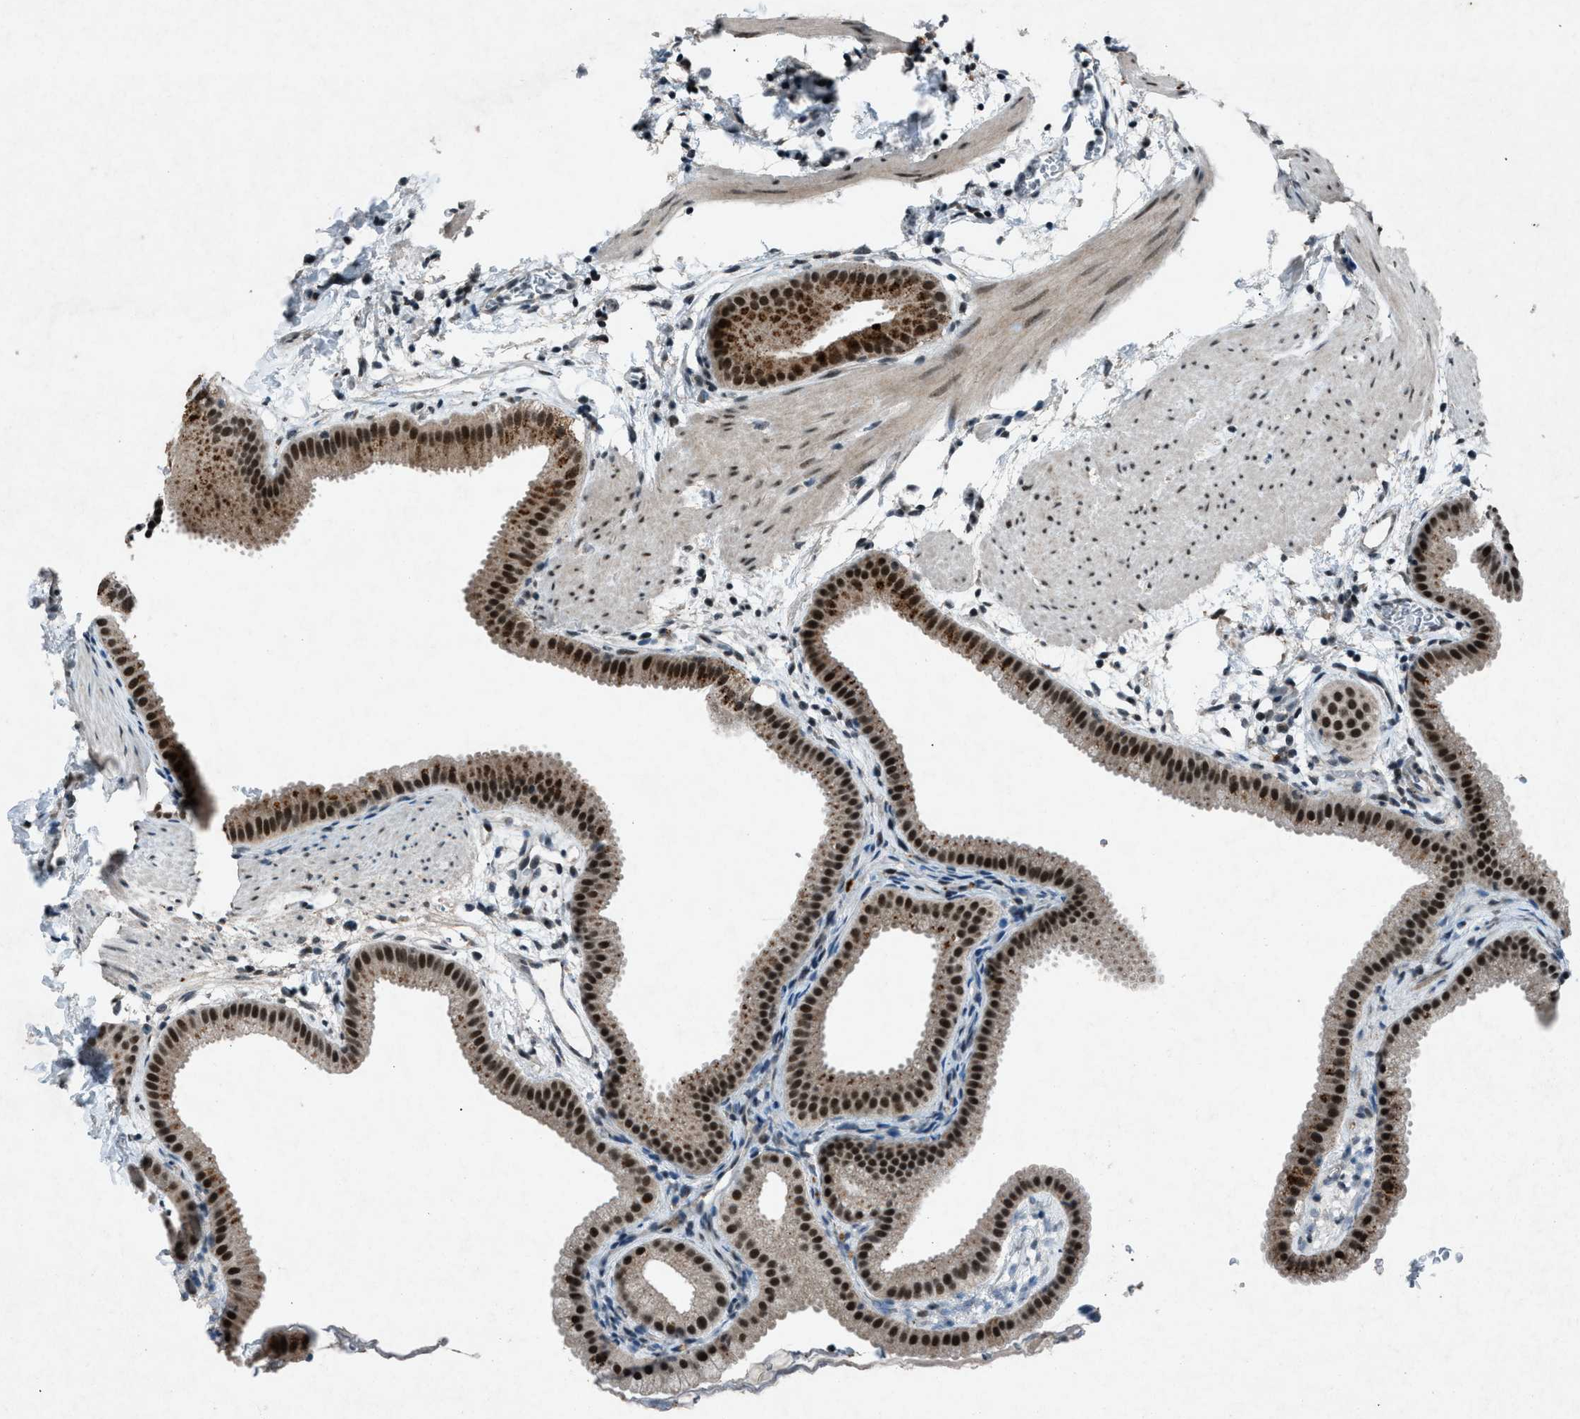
{"staining": {"intensity": "strong", "quantity": ">75%", "location": "cytoplasmic/membranous,nuclear"}, "tissue": "gallbladder", "cell_type": "Glandular cells", "image_type": "normal", "snomed": [{"axis": "morphology", "description": "Normal tissue, NOS"}, {"axis": "topography", "description": "Gallbladder"}], "caption": "Protein staining shows strong cytoplasmic/membranous,nuclear positivity in approximately >75% of glandular cells in normal gallbladder.", "gene": "ADCY1", "patient": {"sex": "female", "age": 64}}